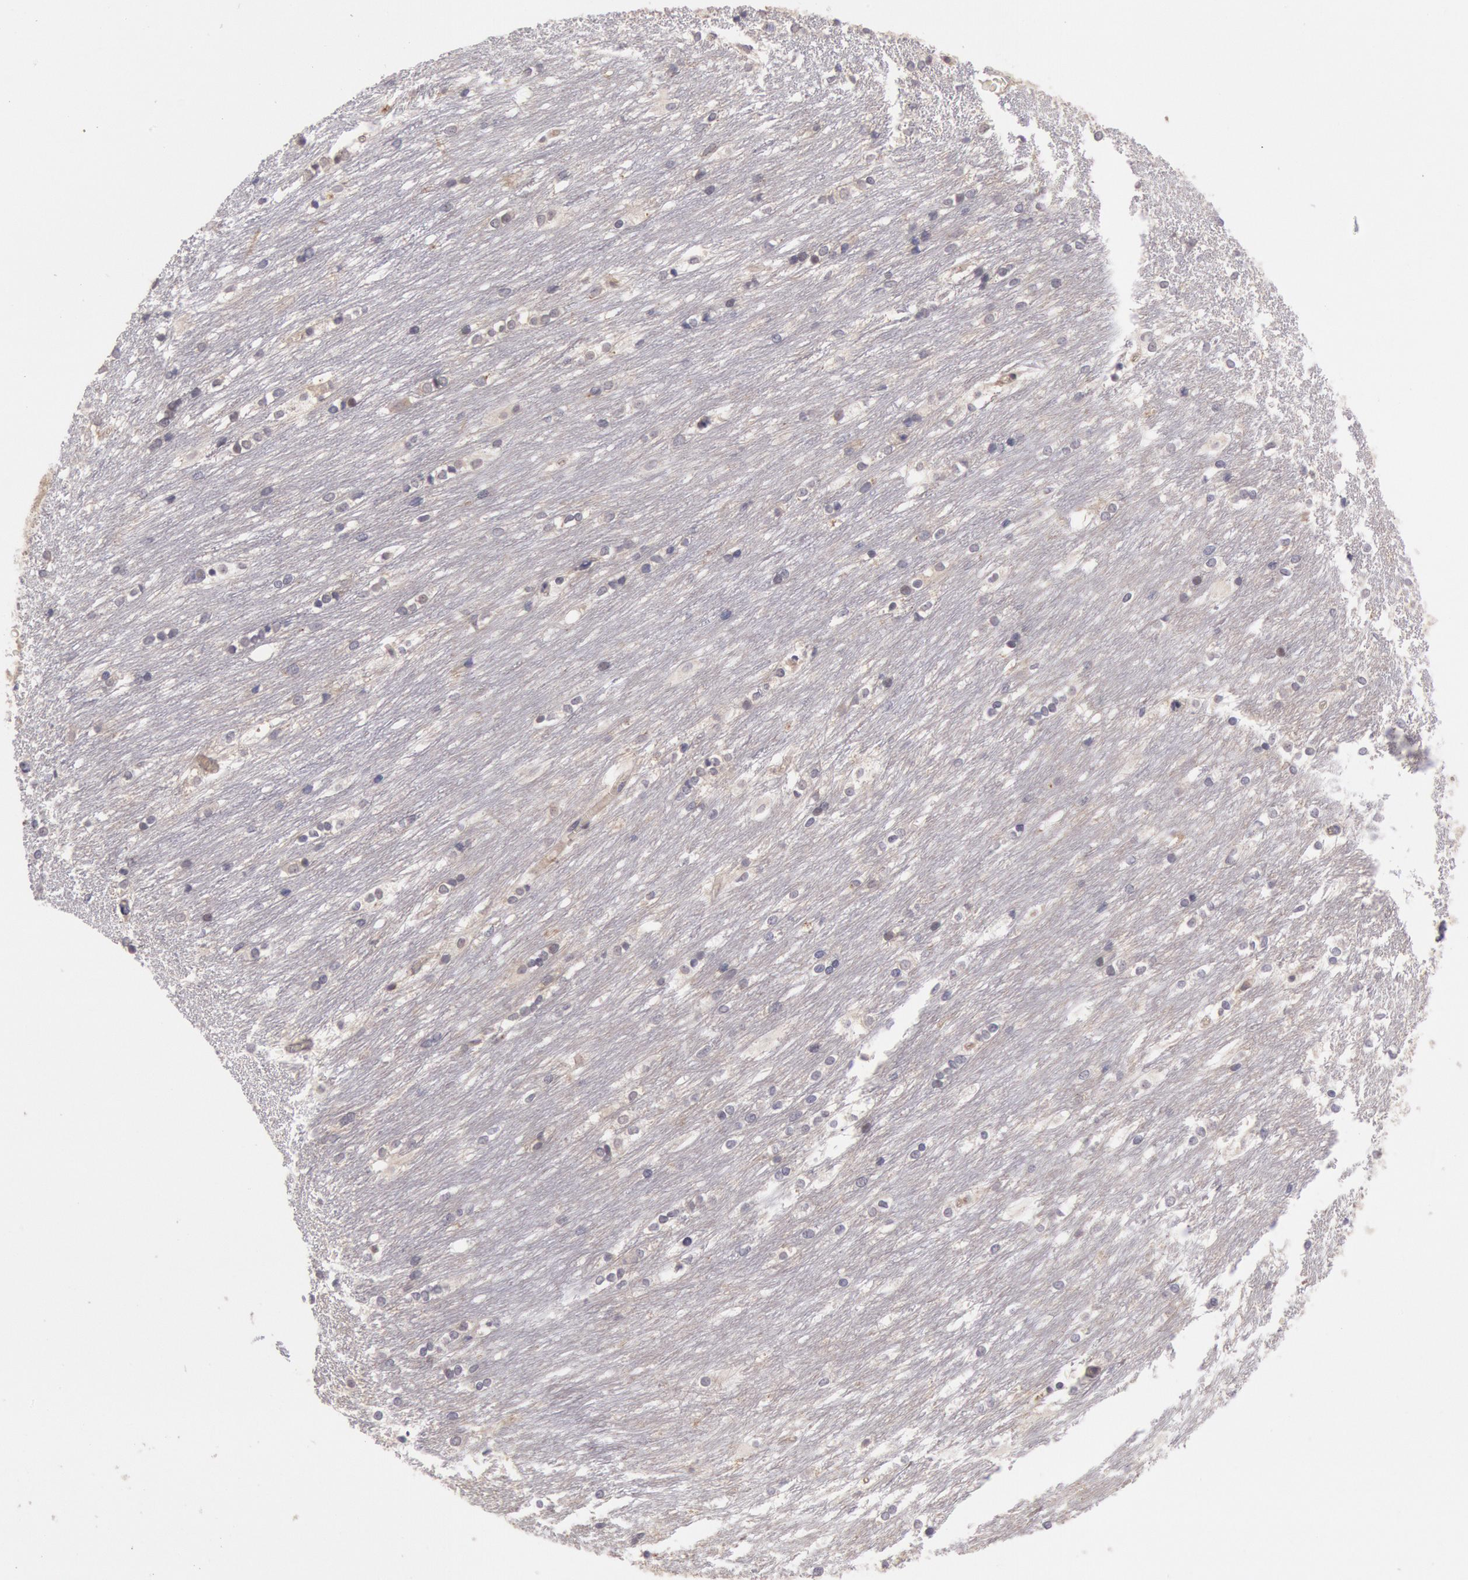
{"staining": {"intensity": "weak", "quantity": "<25%", "location": "cytoplasmic/membranous"}, "tissue": "caudate", "cell_type": "Glial cells", "image_type": "normal", "snomed": [{"axis": "morphology", "description": "Normal tissue, NOS"}, {"axis": "topography", "description": "Lateral ventricle wall"}], "caption": "An immunohistochemistry photomicrograph of normal caudate is shown. There is no staining in glial cells of caudate. (DAB immunohistochemistry (IHC) visualized using brightfield microscopy, high magnification).", "gene": "TRIB2", "patient": {"sex": "female", "age": 19}}